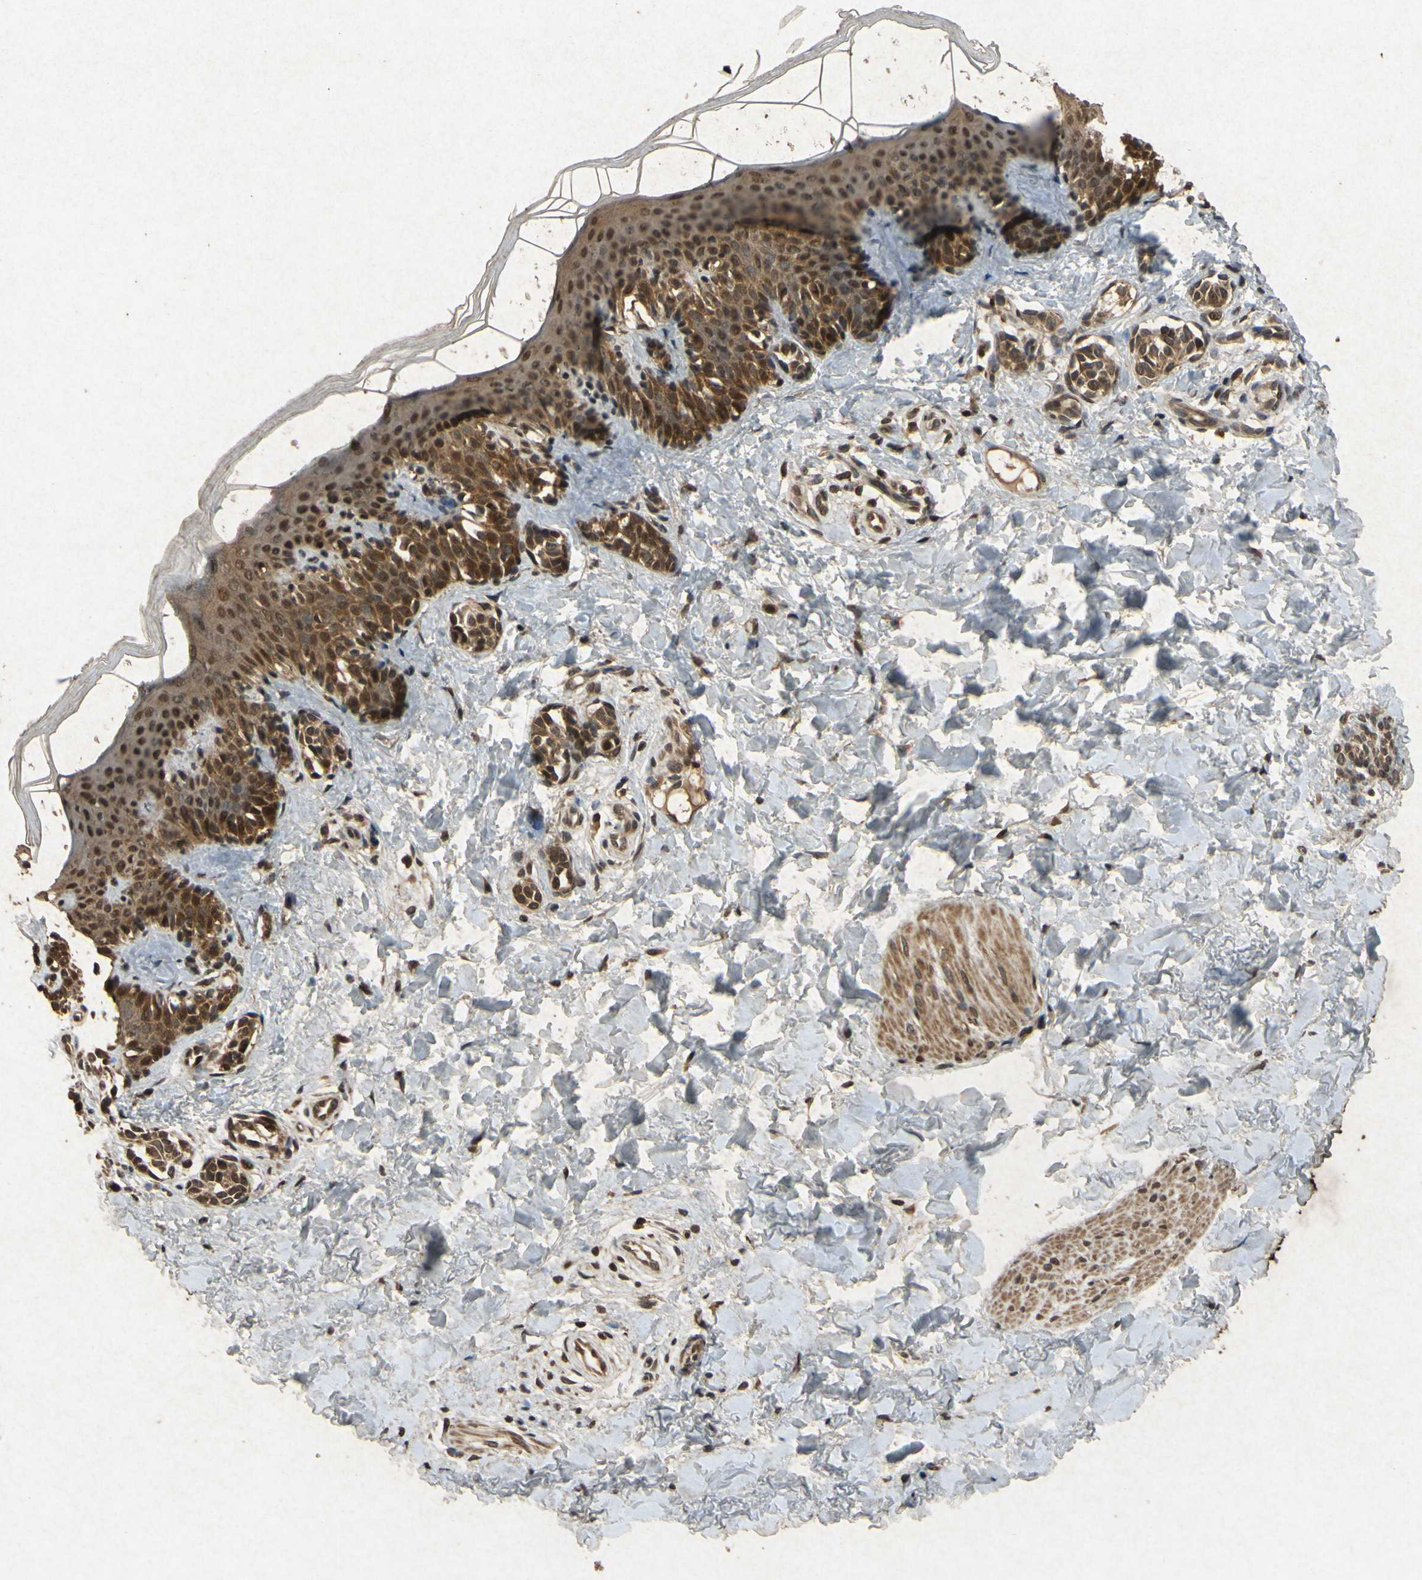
{"staining": {"intensity": "strong", "quantity": ">75%", "location": "cytoplasmic/membranous,nuclear"}, "tissue": "skin", "cell_type": "Fibroblasts", "image_type": "normal", "snomed": [{"axis": "morphology", "description": "Normal tissue, NOS"}, {"axis": "topography", "description": "Skin"}], "caption": "DAB (3,3'-diaminobenzidine) immunohistochemical staining of normal skin demonstrates strong cytoplasmic/membranous,nuclear protein expression in approximately >75% of fibroblasts. (DAB IHC, brown staining for protein, blue staining for nuclei).", "gene": "ATP6V1H", "patient": {"sex": "male", "age": 16}}